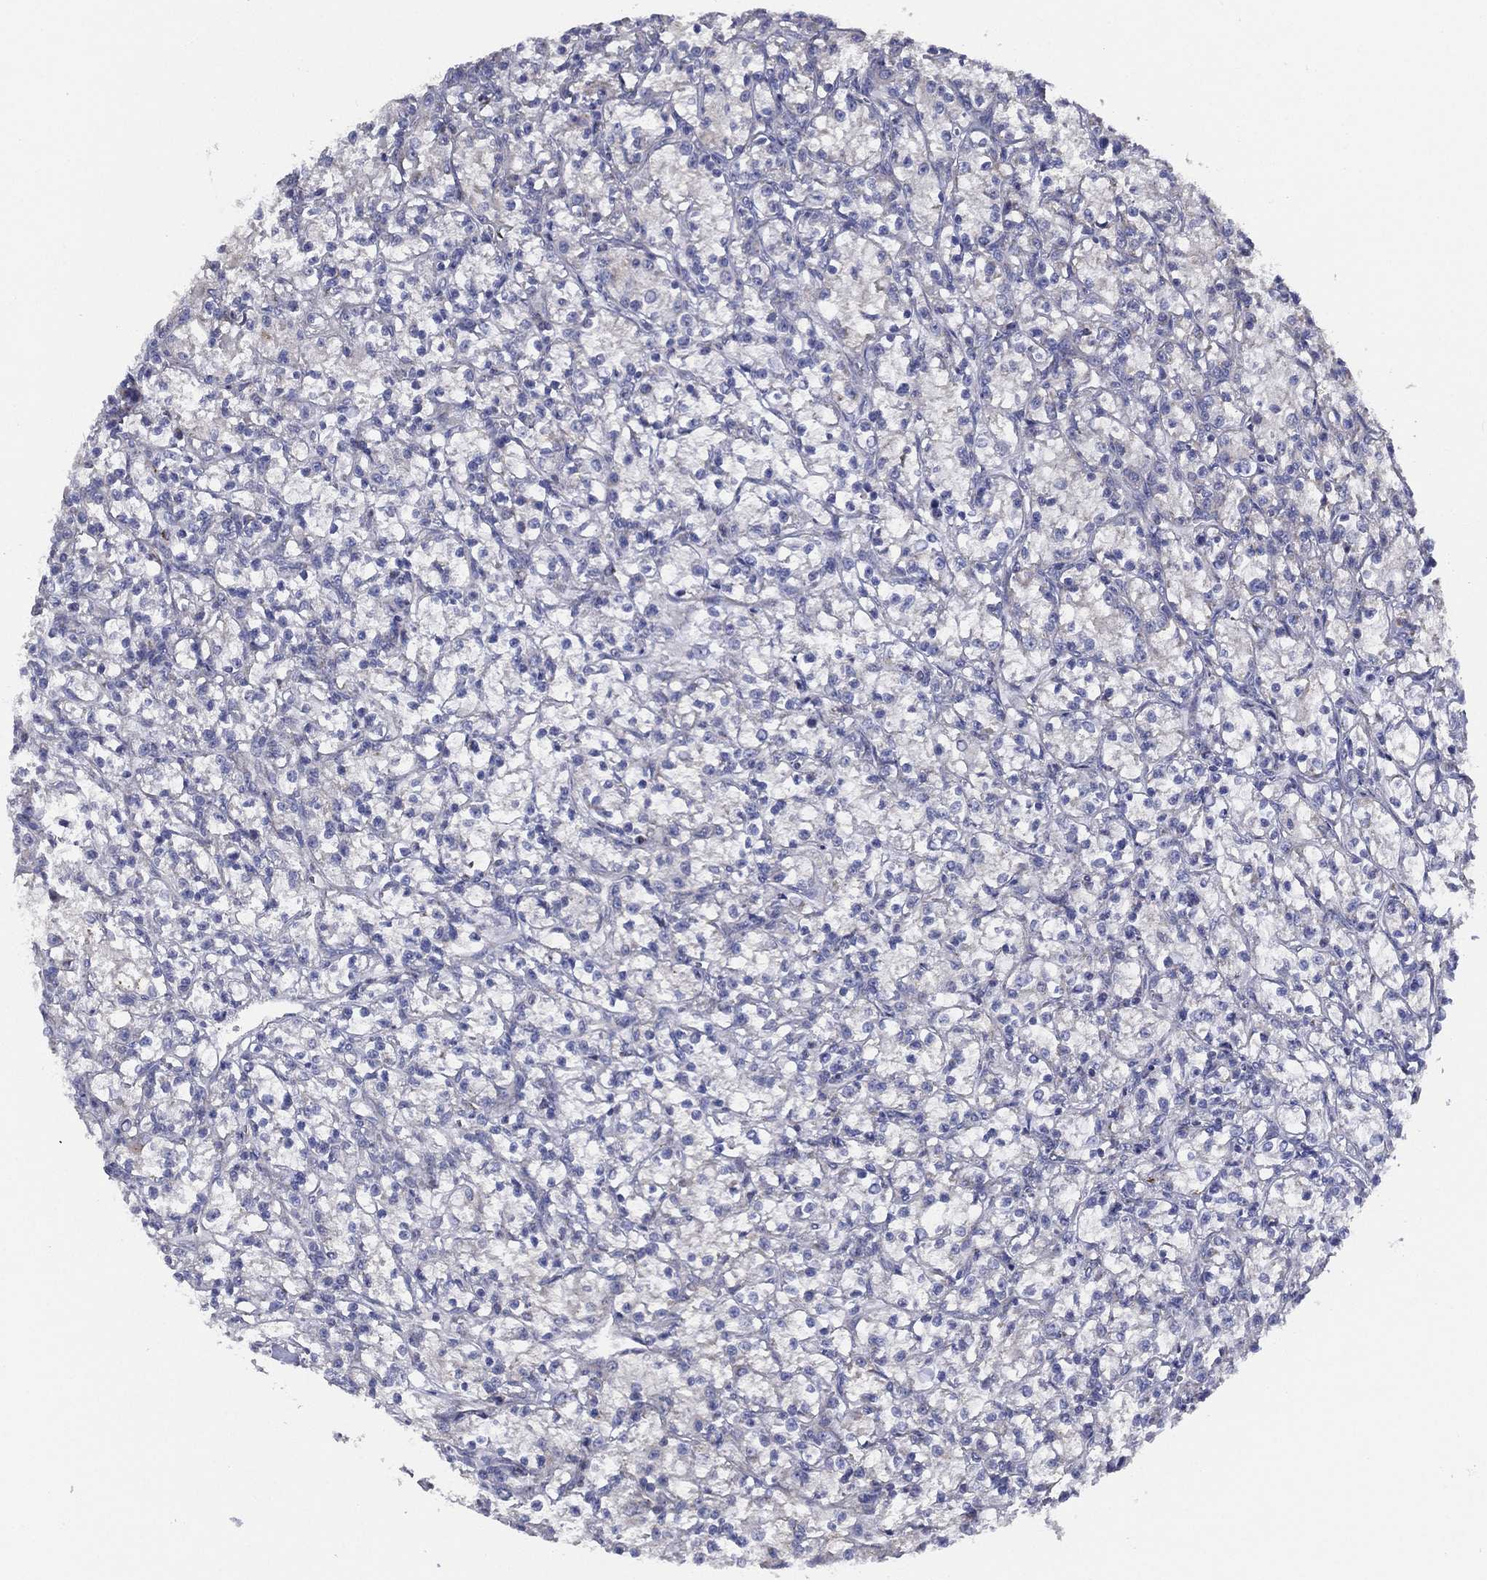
{"staining": {"intensity": "negative", "quantity": "none", "location": "none"}, "tissue": "renal cancer", "cell_type": "Tumor cells", "image_type": "cancer", "snomed": [{"axis": "morphology", "description": "Adenocarcinoma, NOS"}, {"axis": "topography", "description": "Kidney"}], "caption": "Tumor cells show no significant positivity in renal adenocarcinoma.", "gene": "ZNF223", "patient": {"sex": "female", "age": 59}}